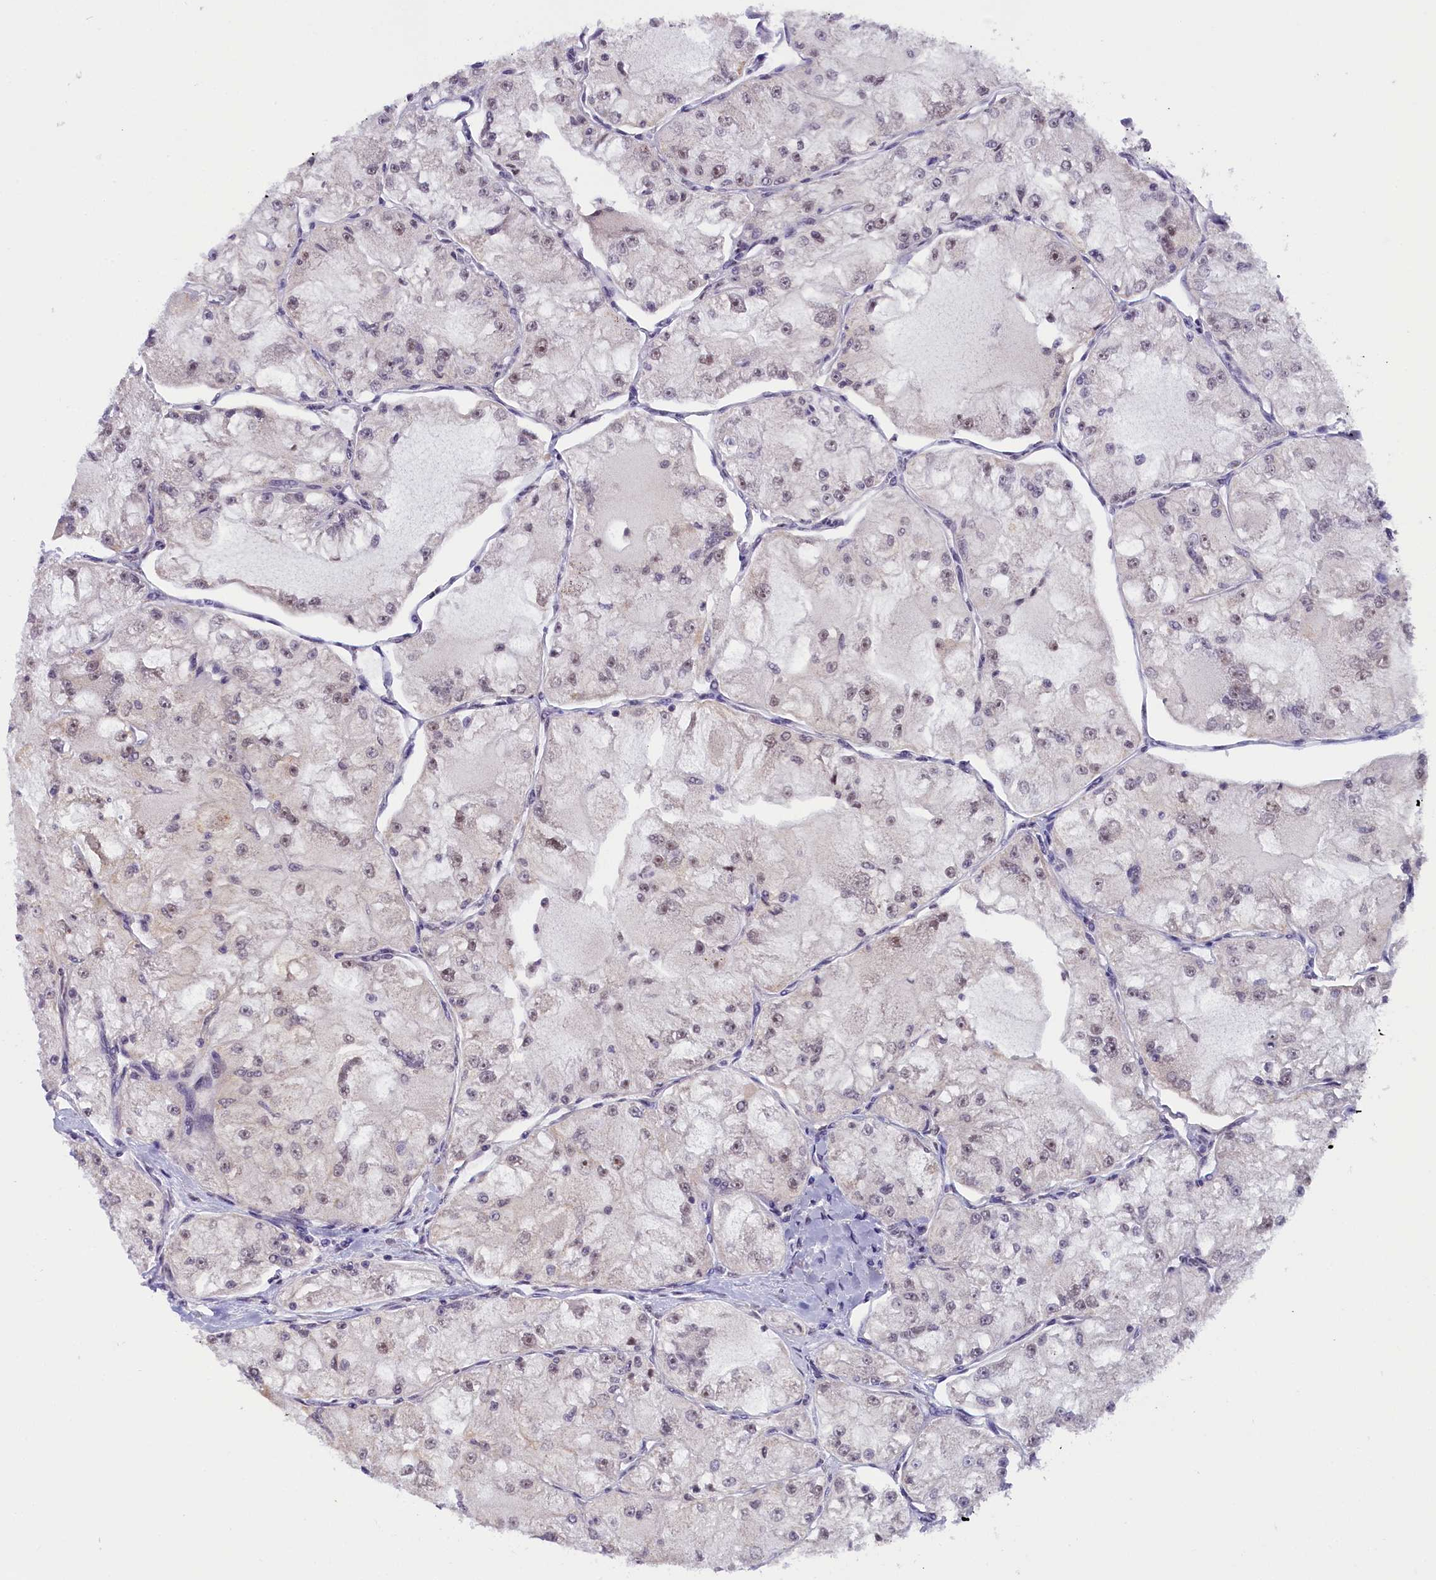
{"staining": {"intensity": "weak", "quantity": "<25%", "location": "nuclear"}, "tissue": "renal cancer", "cell_type": "Tumor cells", "image_type": "cancer", "snomed": [{"axis": "morphology", "description": "Adenocarcinoma, NOS"}, {"axis": "topography", "description": "Kidney"}], "caption": "The IHC micrograph has no significant expression in tumor cells of renal cancer (adenocarcinoma) tissue.", "gene": "NCBP1", "patient": {"sex": "female", "age": 72}}